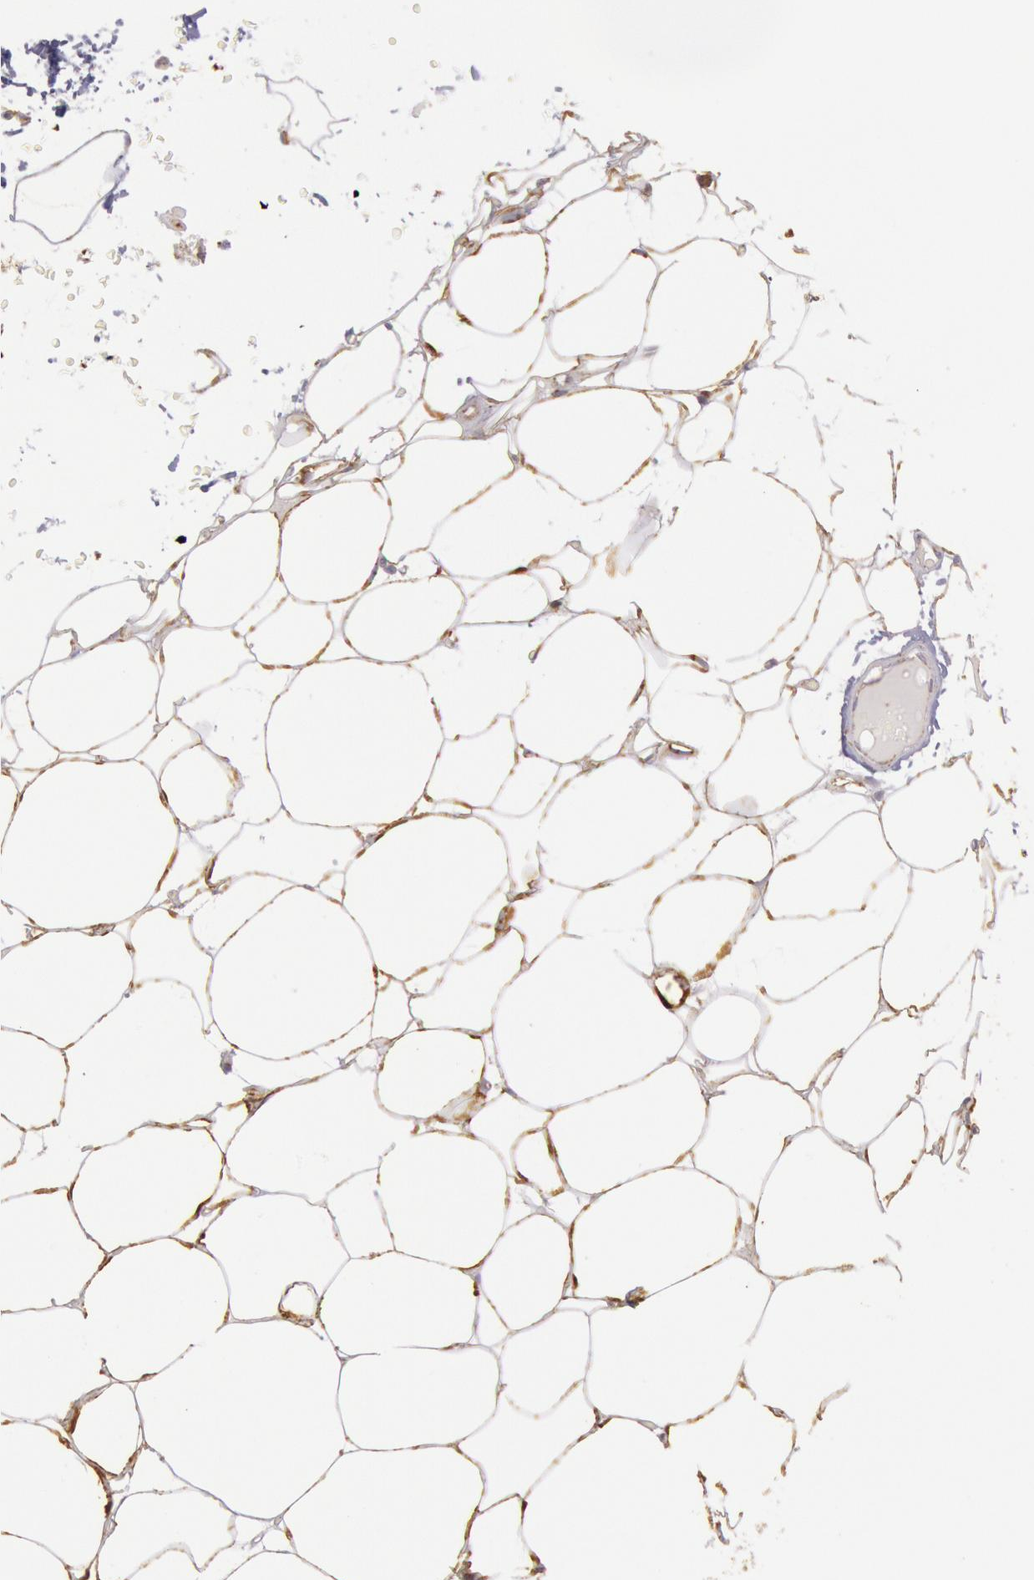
{"staining": {"intensity": "moderate", "quantity": ">75%", "location": "cytoplasmic/membranous"}, "tissue": "adipose tissue", "cell_type": "Adipocytes", "image_type": "normal", "snomed": [{"axis": "morphology", "description": "Normal tissue, NOS"}, {"axis": "morphology", "description": "Fibrosis, NOS"}, {"axis": "topography", "description": "Breast"}], "caption": "An immunohistochemistry (IHC) micrograph of benign tissue is shown. Protein staining in brown labels moderate cytoplasmic/membranous positivity in adipose tissue within adipocytes.", "gene": "CYC1", "patient": {"sex": "female", "age": 24}}